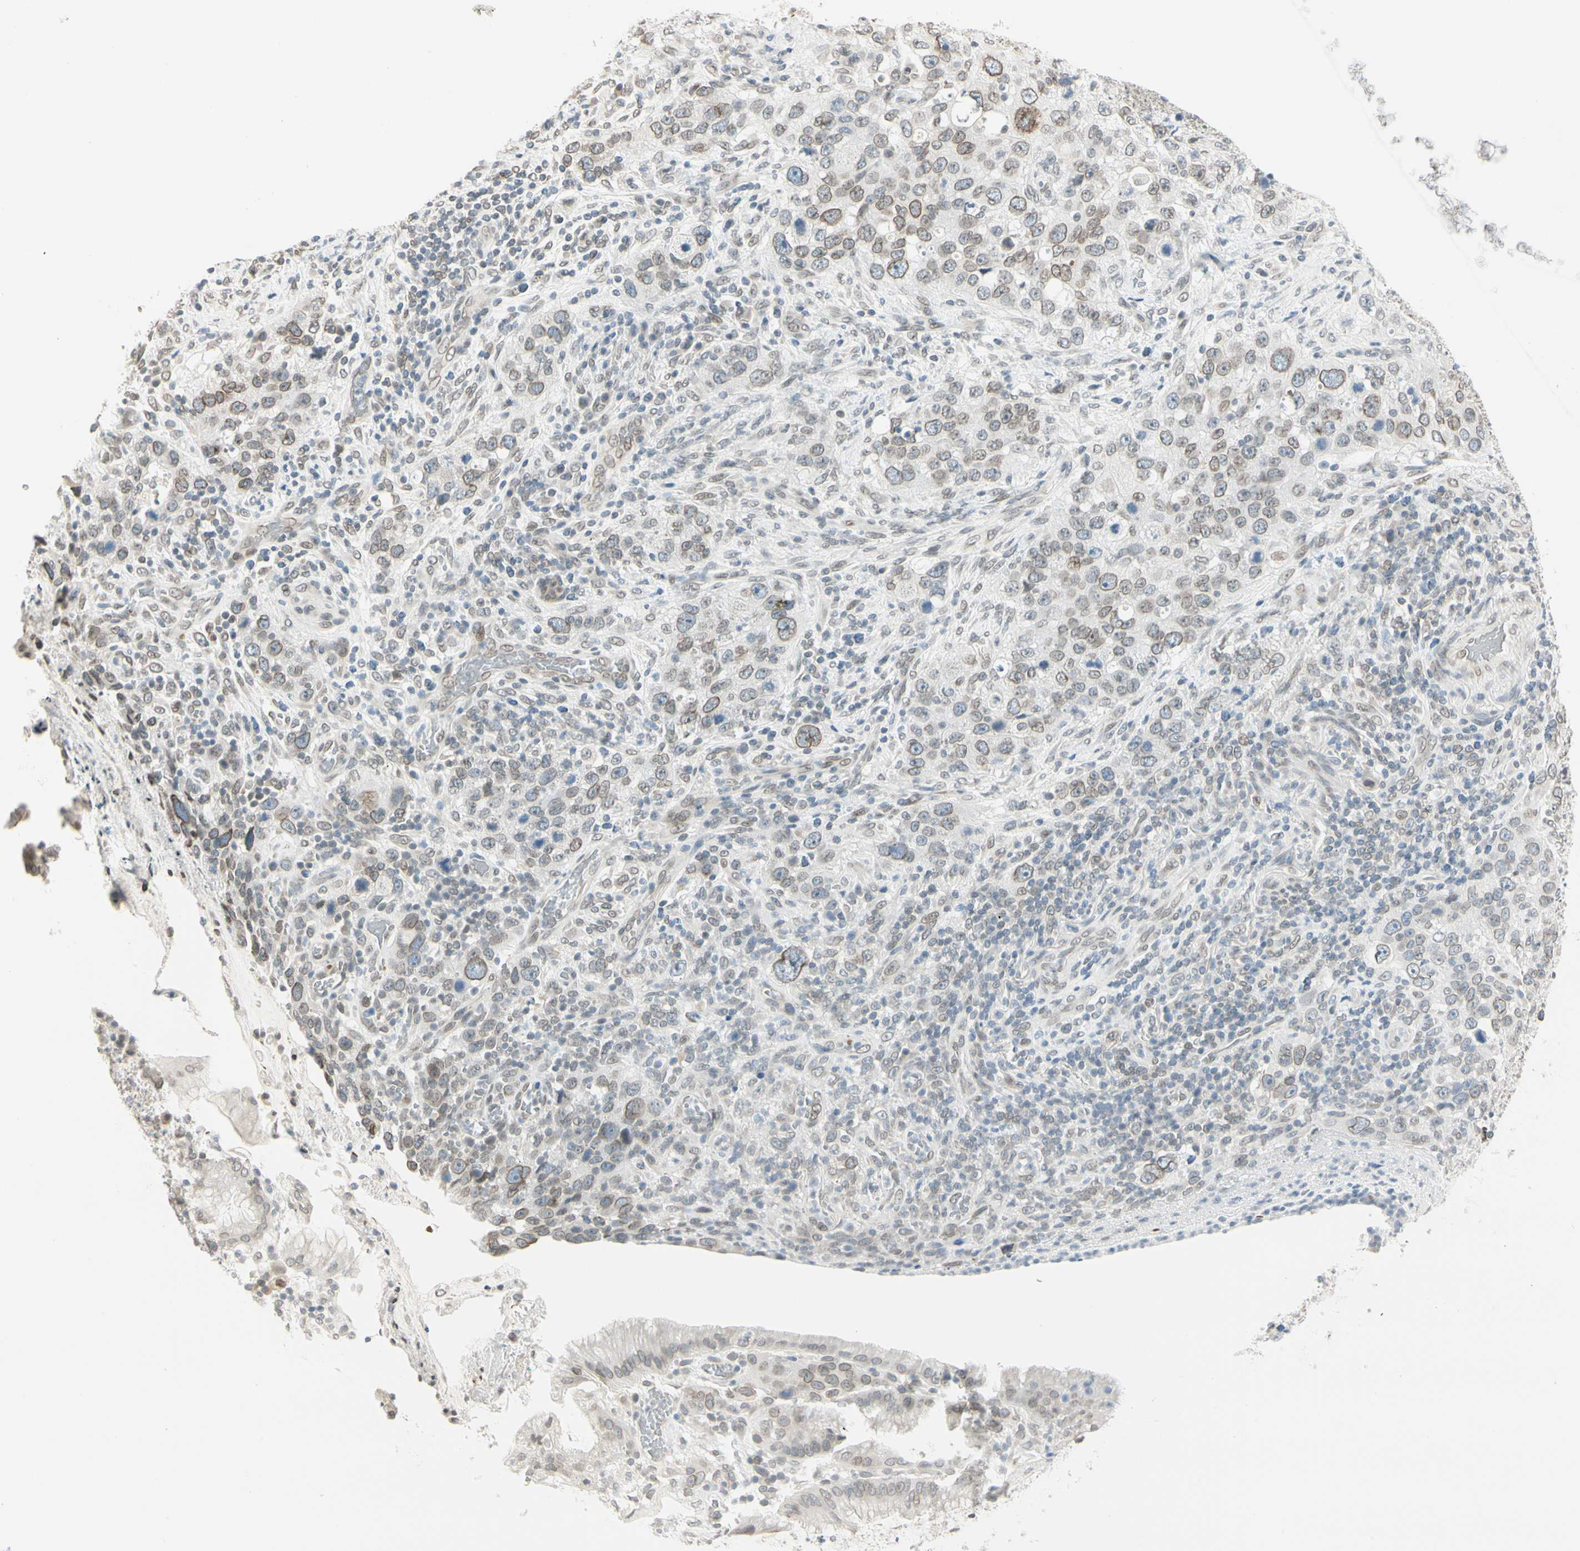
{"staining": {"intensity": "weak", "quantity": "25%-75%", "location": "cytoplasmic/membranous,nuclear"}, "tissue": "stomach cancer", "cell_type": "Tumor cells", "image_type": "cancer", "snomed": [{"axis": "morphology", "description": "Normal tissue, NOS"}, {"axis": "morphology", "description": "Adenocarcinoma, NOS"}, {"axis": "topography", "description": "Stomach"}], "caption": "The micrograph exhibits immunohistochemical staining of stomach cancer. There is weak cytoplasmic/membranous and nuclear positivity is present in approximately 25%-75% of tumor cells. The protein of interest is shown in brown color, while the nuclei are stained blue.", "gene": "BCAN", "patient": {"sex": "male", "age": 48}}